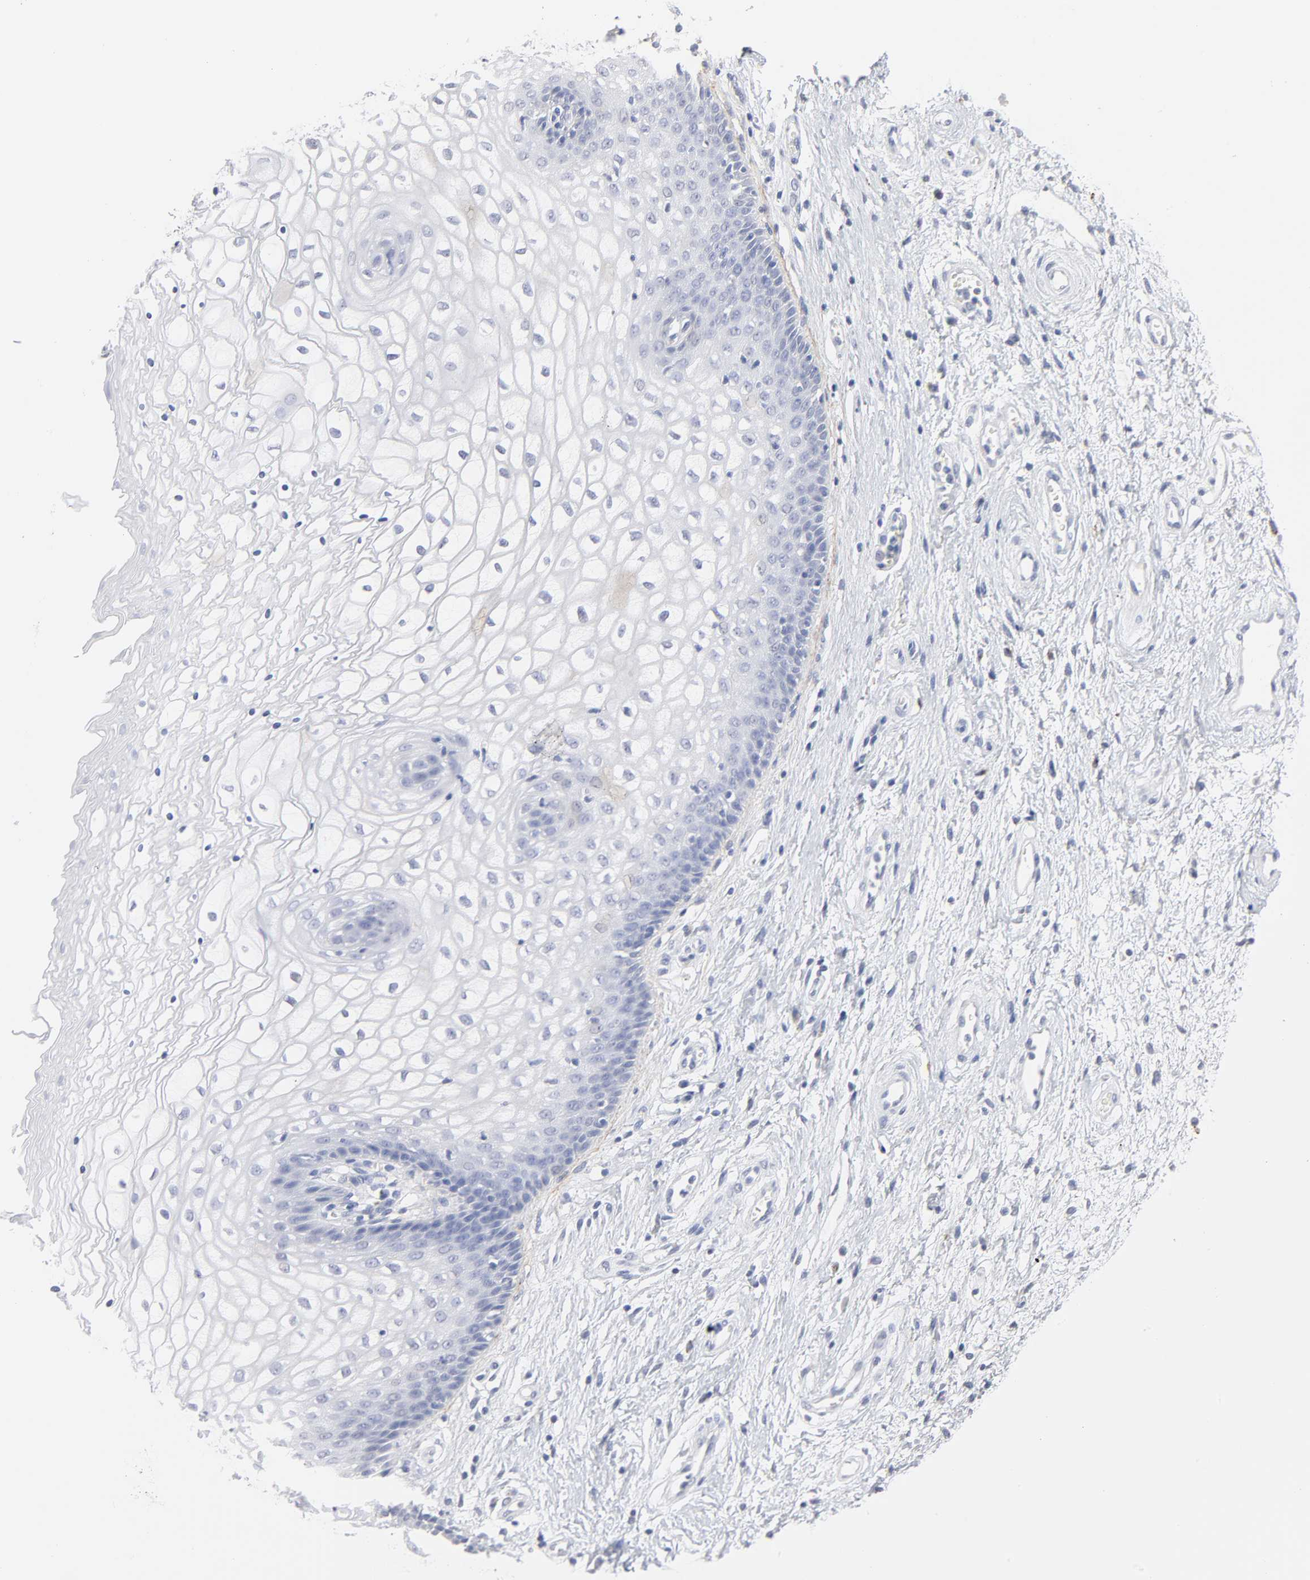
{"staining": {"intensity": "negative", "quantity": "none", "location": "none"}, "tissue": "vagina", "cell_type": "Squamous epithelial cells", "image_type": "normal", "snomed": [{"axis": "morphology", "description": "Normal tissue, NOS"}, {"axis": "topography", "description": "Vagina"}], "caption": "This is an immunohistochemistry histopathology image of unremarkable vagina. There is no positivity in squamous epithelial cells.", "gene": "LTBP2", "patient": {"sex": "female", "age": 34}}